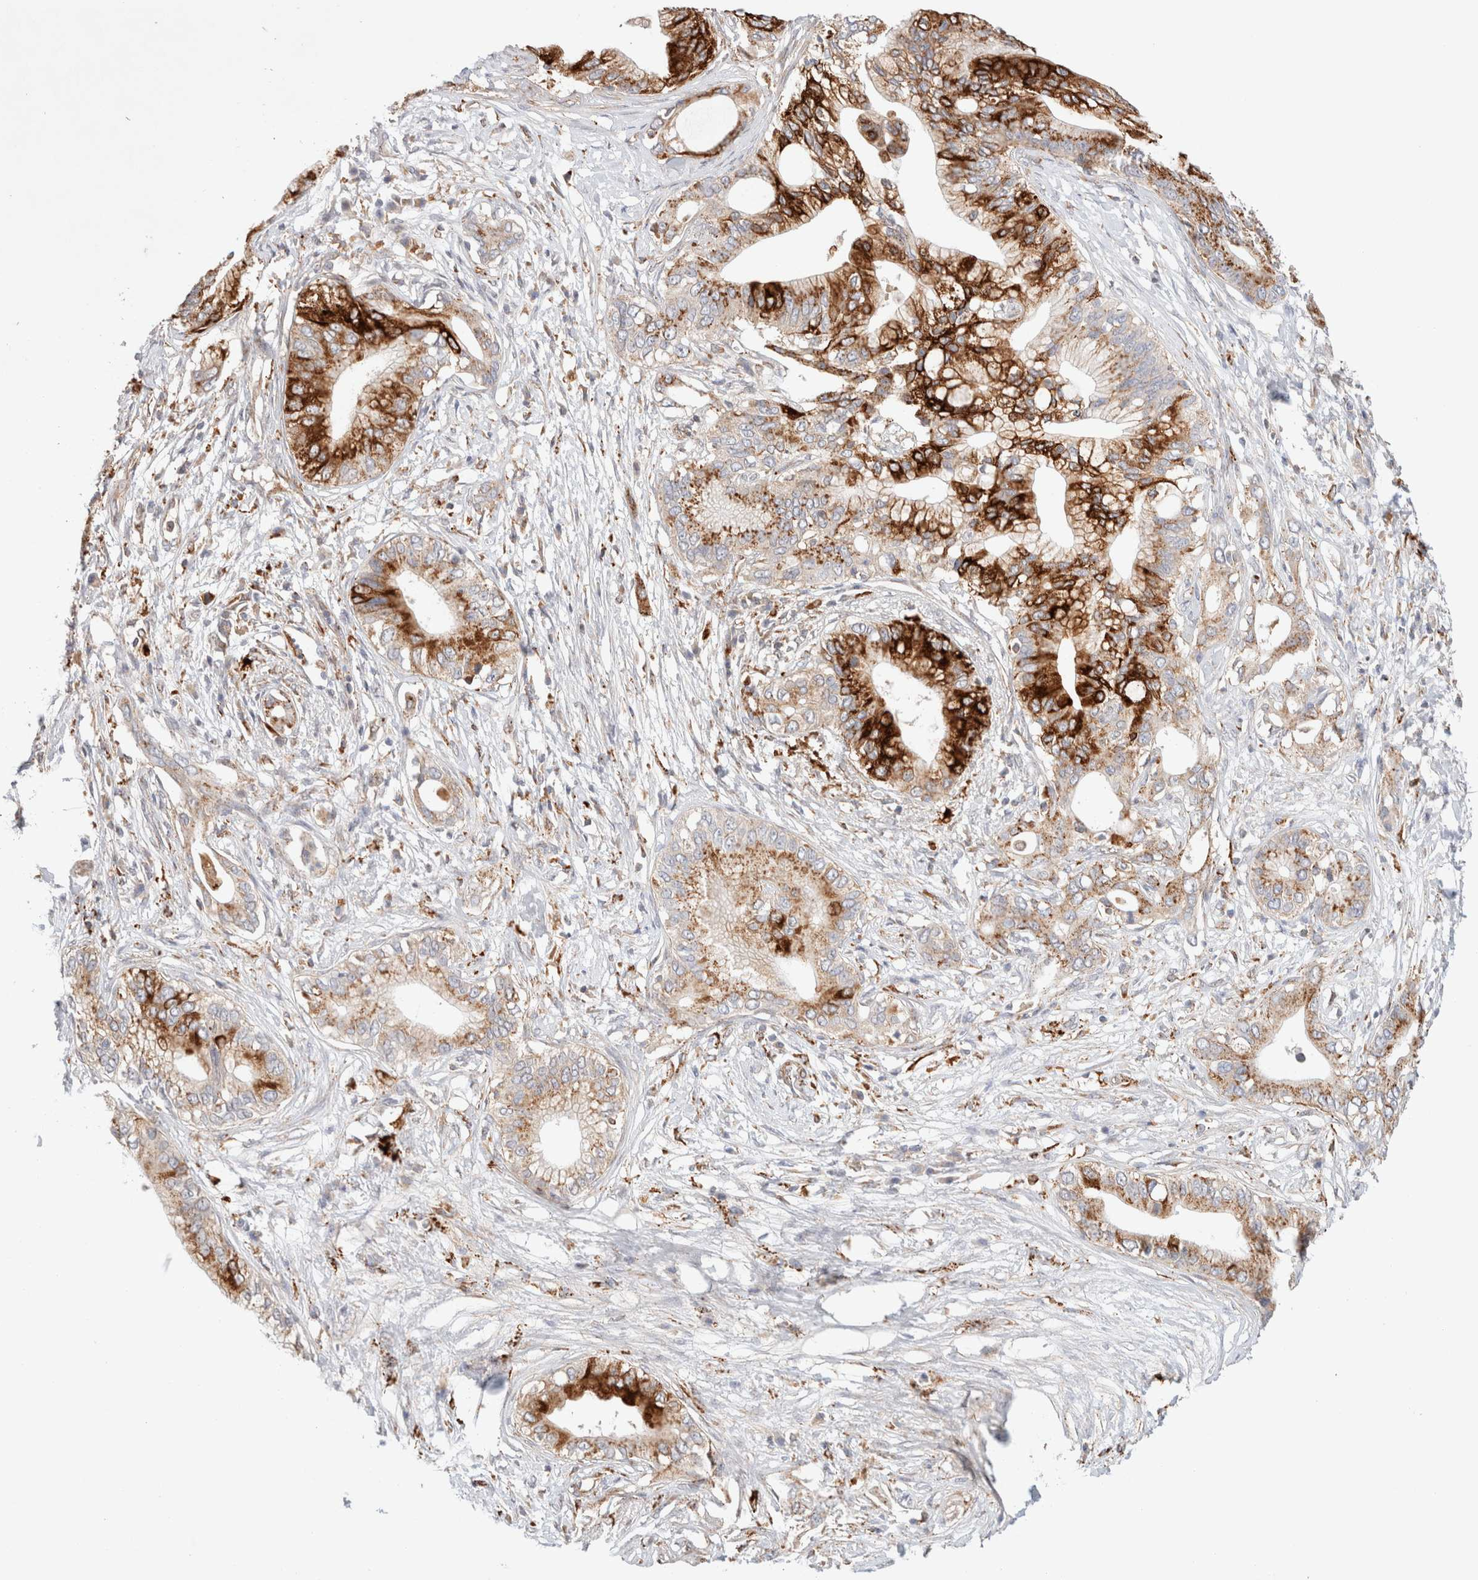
{"staining": {"intensity": "strong", "quantity": ">75%", "location": "cytoplasmic/membranous"}, "tissue": "pancreatic cancer", "cell_type": "Tumor cells", "image_type": "cancer", "snomed": [{"axis": "morphology", "description": "Normal tissue, NOS"}, {"axis": "morphology", "description": "Adenocarcinoma, NOS"}, {"axis": "topography", "description": "Pancreas"}, {"axis": "topography", "description": "Peripheral nerve tissue"}], "caption": "This is a photomicrograph of immunohistochemistry staining of pancreatic cancer (adenocarcinoma), which shows strong positivity in the cytoplasmic/membranous of tumor cells.", "gene": "RABEPK", "patient": {"sex": "male", "age": 59}}